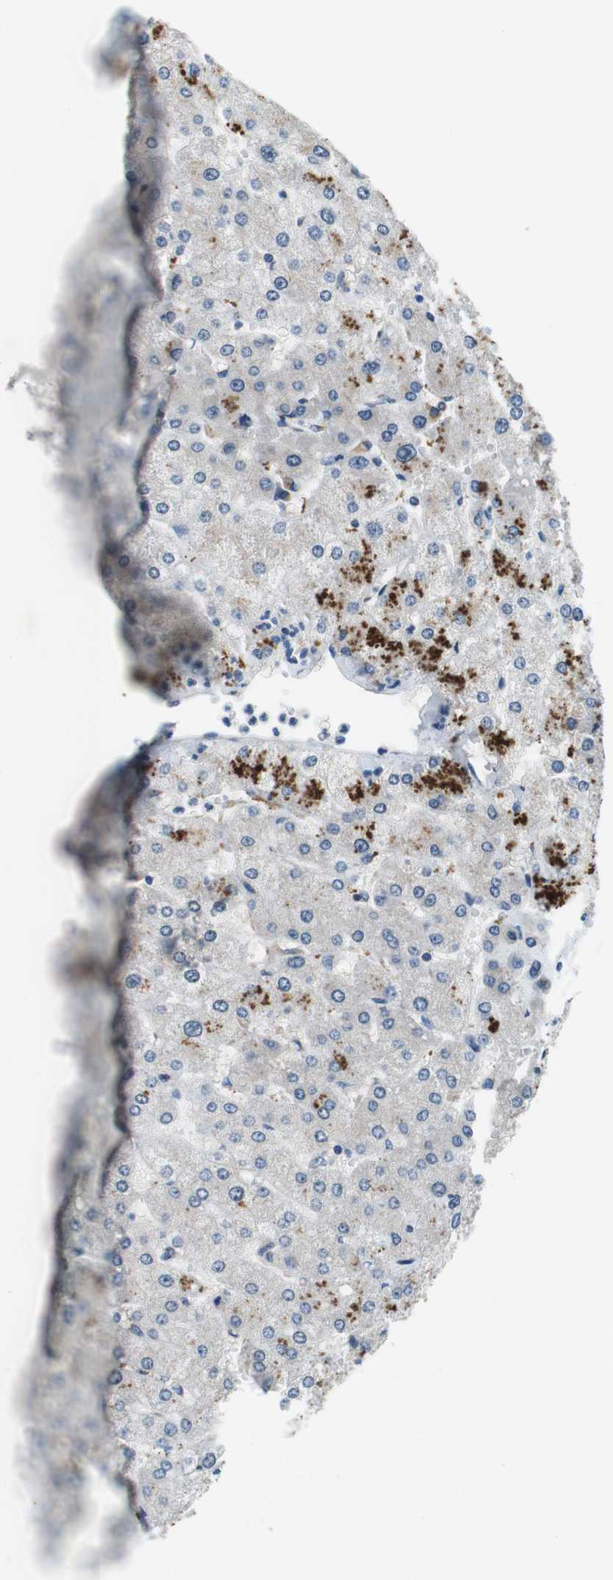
{"staining": {"intensity": "weak", "quantity": "25%-75%", "location": "cytoplasmic/membranous"}, "tissue": "liver", "cell_type": "Cholangiocytes", "image_type": "normal", "snomed": [{"axis": "morphology", "description": "Normal tissue, NOS"}, {"axis": "topography", "description": "Liver"}], "caption": "Protein expression analysis of unremarkable human liver reveals weak cytoplasmic/membranous expression in approximately 25%-75% of cholangiocytes.", "gene": "PALD1", "patient": {"sex": "male", "age": 55}}